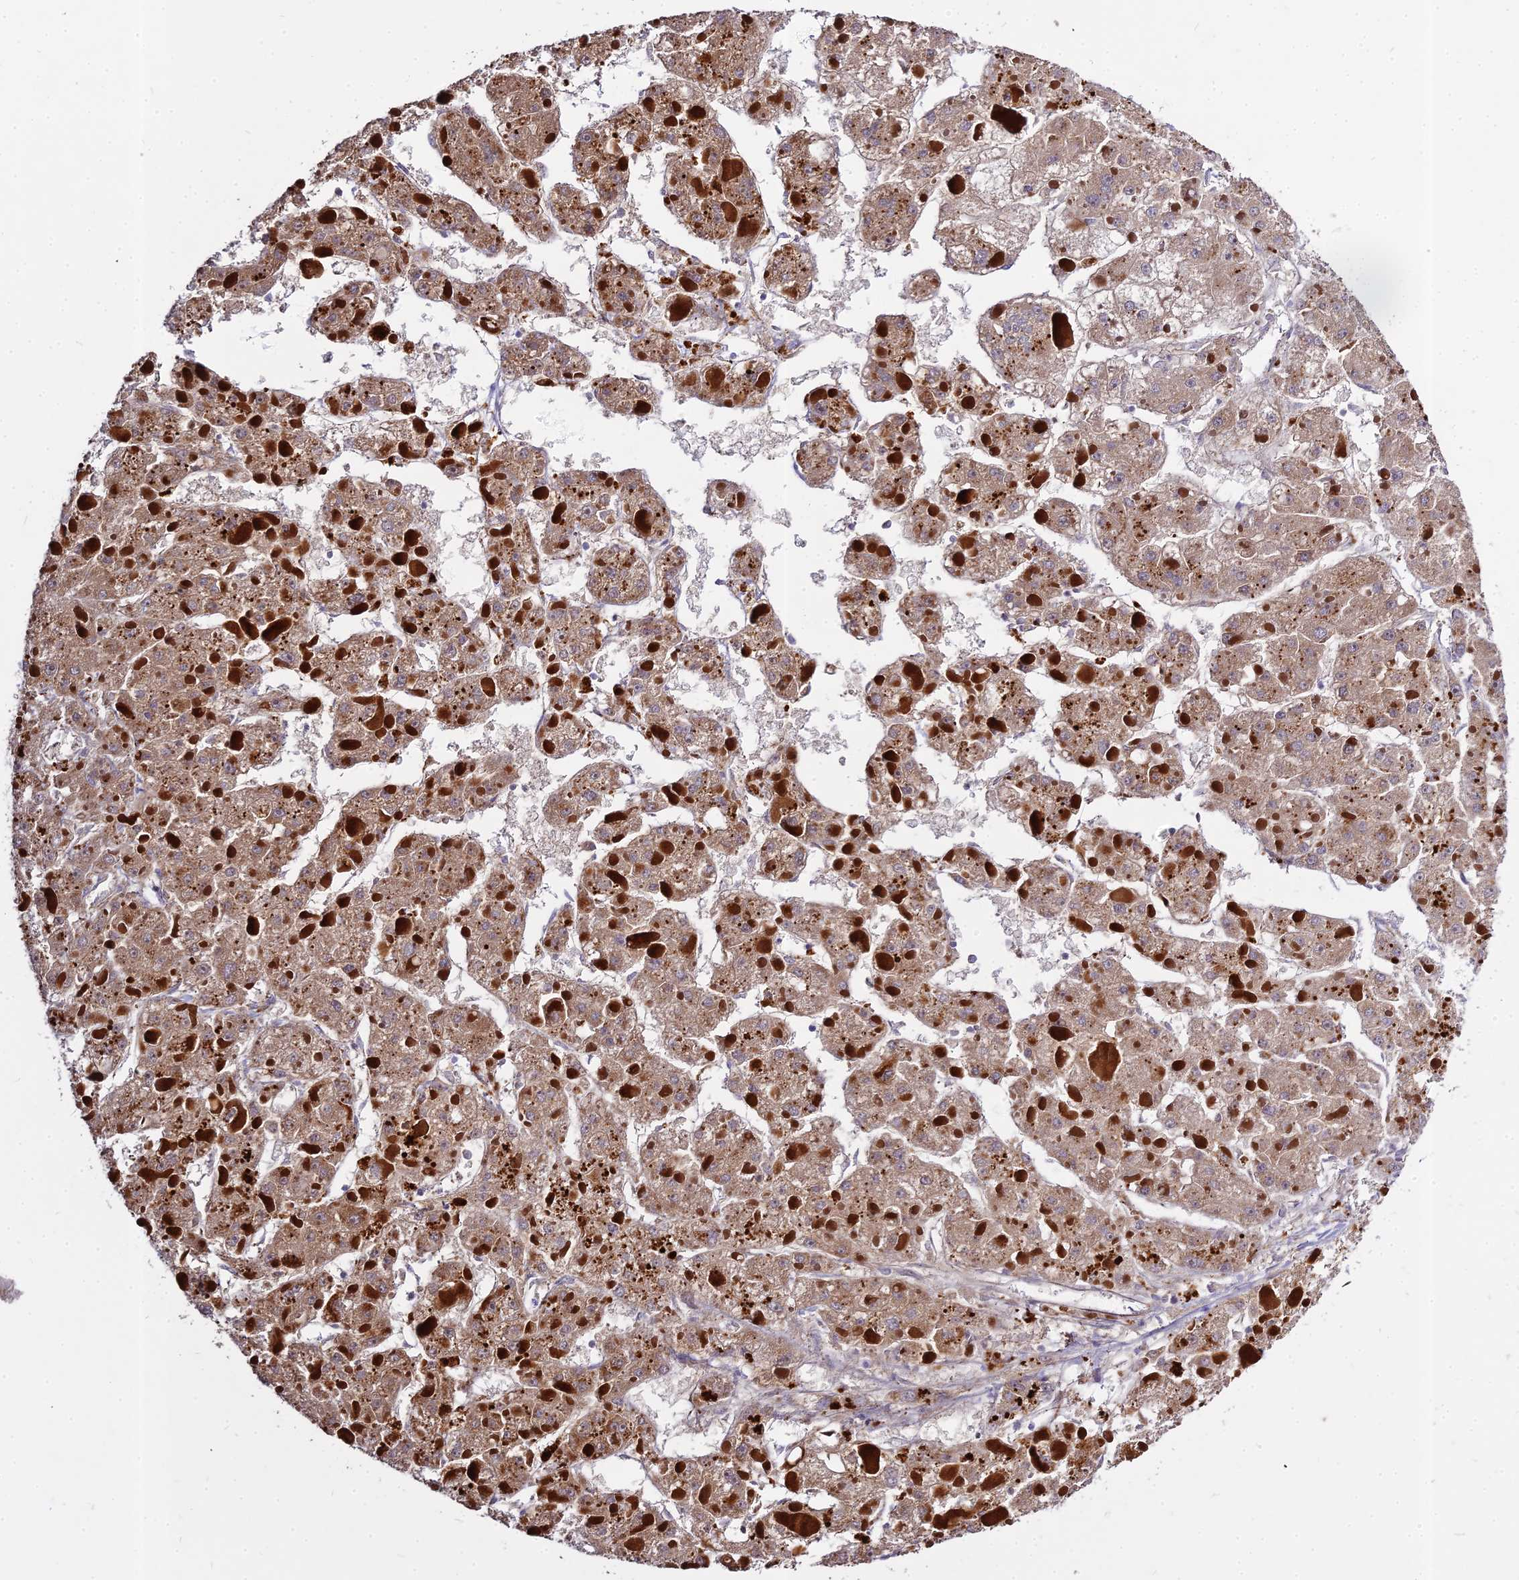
{"staining": {"intensity": "moderate", "quantity": ">75%", "location": "cytoplasmic/membranous"}, "tissue": "liver cancer", "cell_type": "Tumor cells", "image_type": "cancer", "snomed": [{"axis": "morphology", "description": "Carcinoma, Hepatocellular, NOS"}, {"axis": "topography", "description": "Liver"}], "caption": "Liver hepatocellular carcinoma stained for a protein (brown) exhibits moderate cytoplasmic/membranous positive expression in about >75% of tumor cells.", "gene": "GLYAT", "patient": {"sex": "female", "age": 73}}